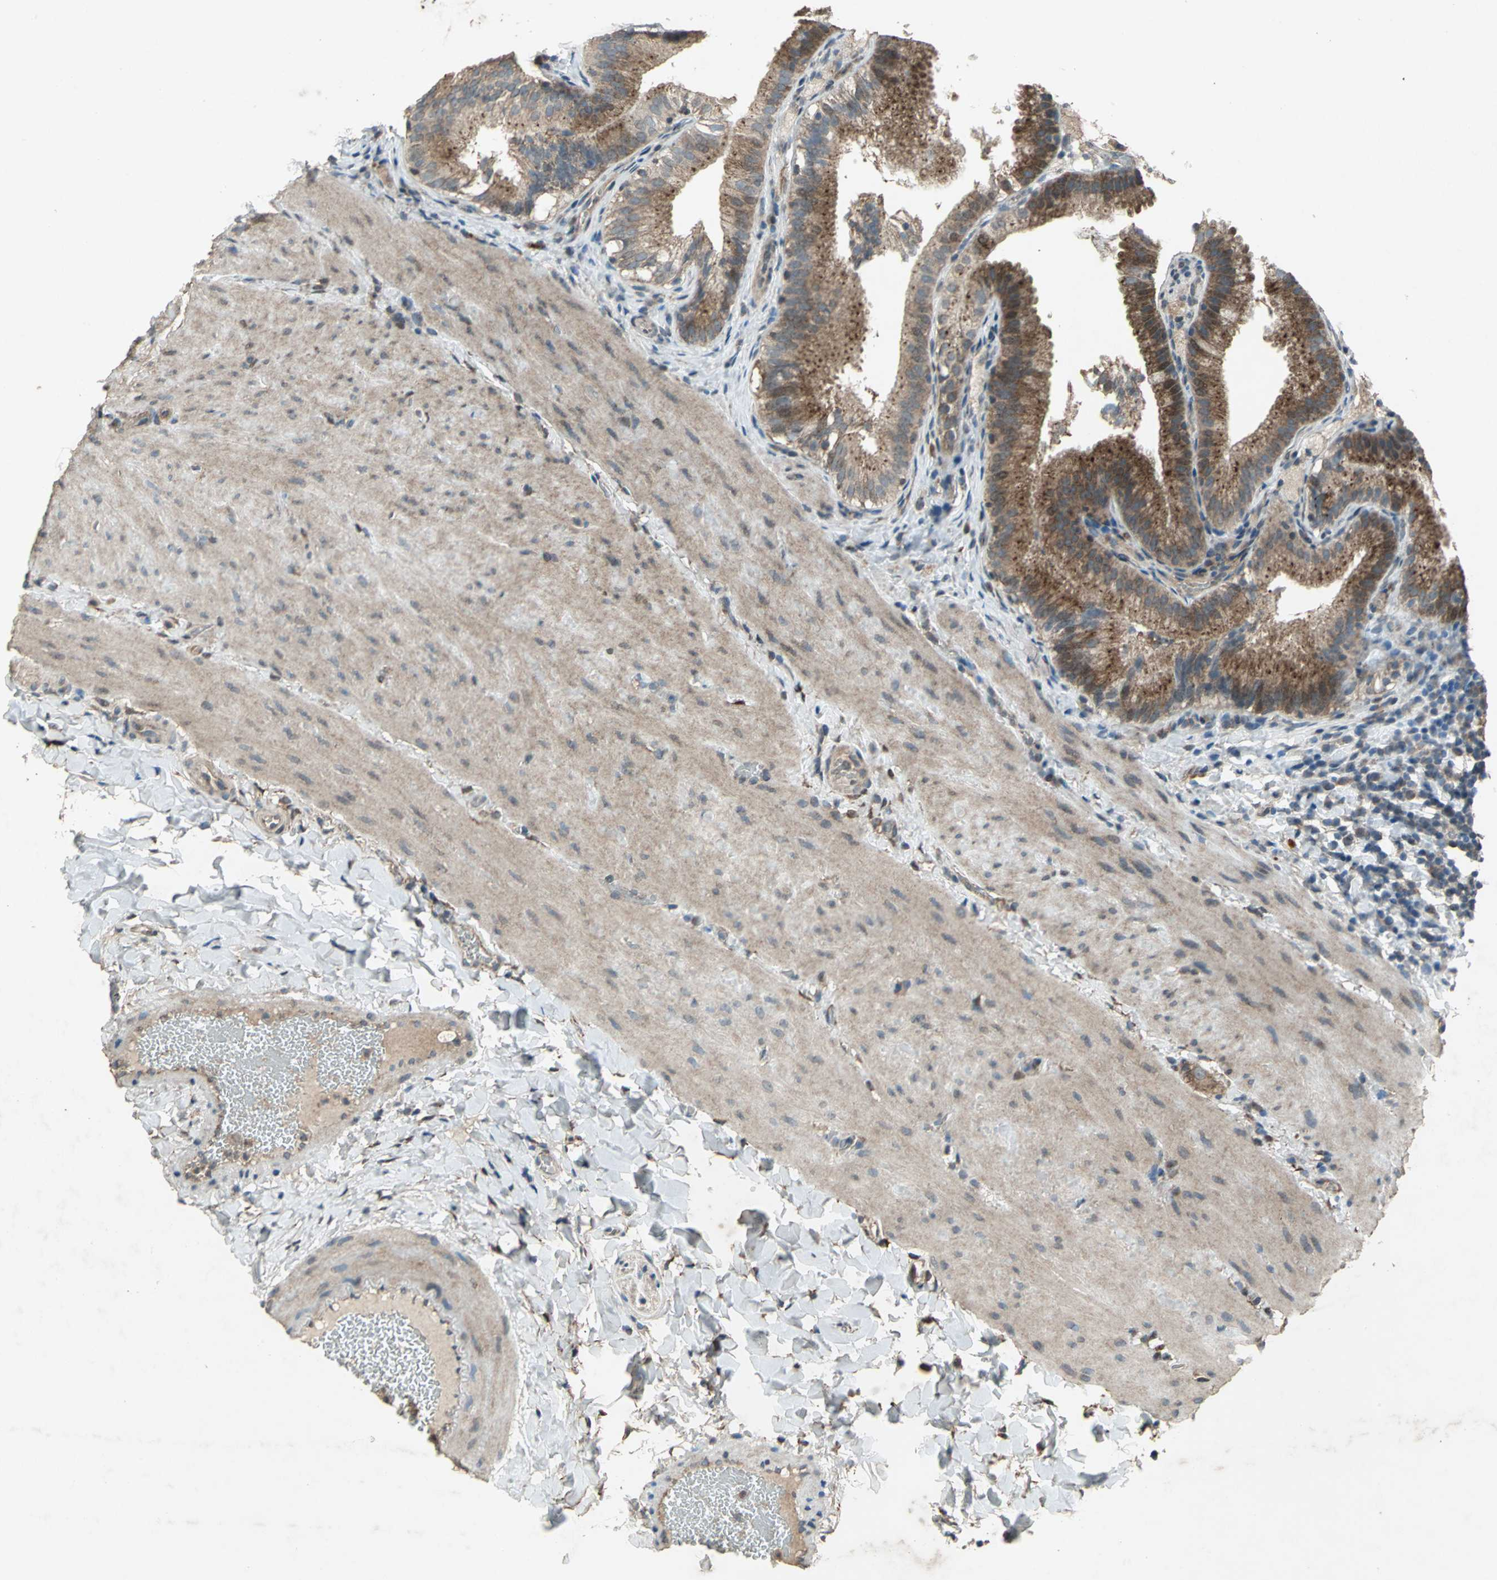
{"staining": {"intensity": "strong", "quantity": ">75%", "location": "cytoplasmic/membranous"}, "tissue": "gallbladder", "cell_type": "Glandular cells", "image_type": "normal", "snomed": [{"axis": "morphology", "description": "Normal tissue, NOS"}, {"axis": "topography", "description": "Gallbladder"}], "caption": "The photomicrograph displays staining of unremarkable gallbladder, revealing strong cytoplasmic/membranous protein expression (brown color) within glandular cells.", "gene": "SEPTIN4", "patient": {"sex": "female", "age": 24}}